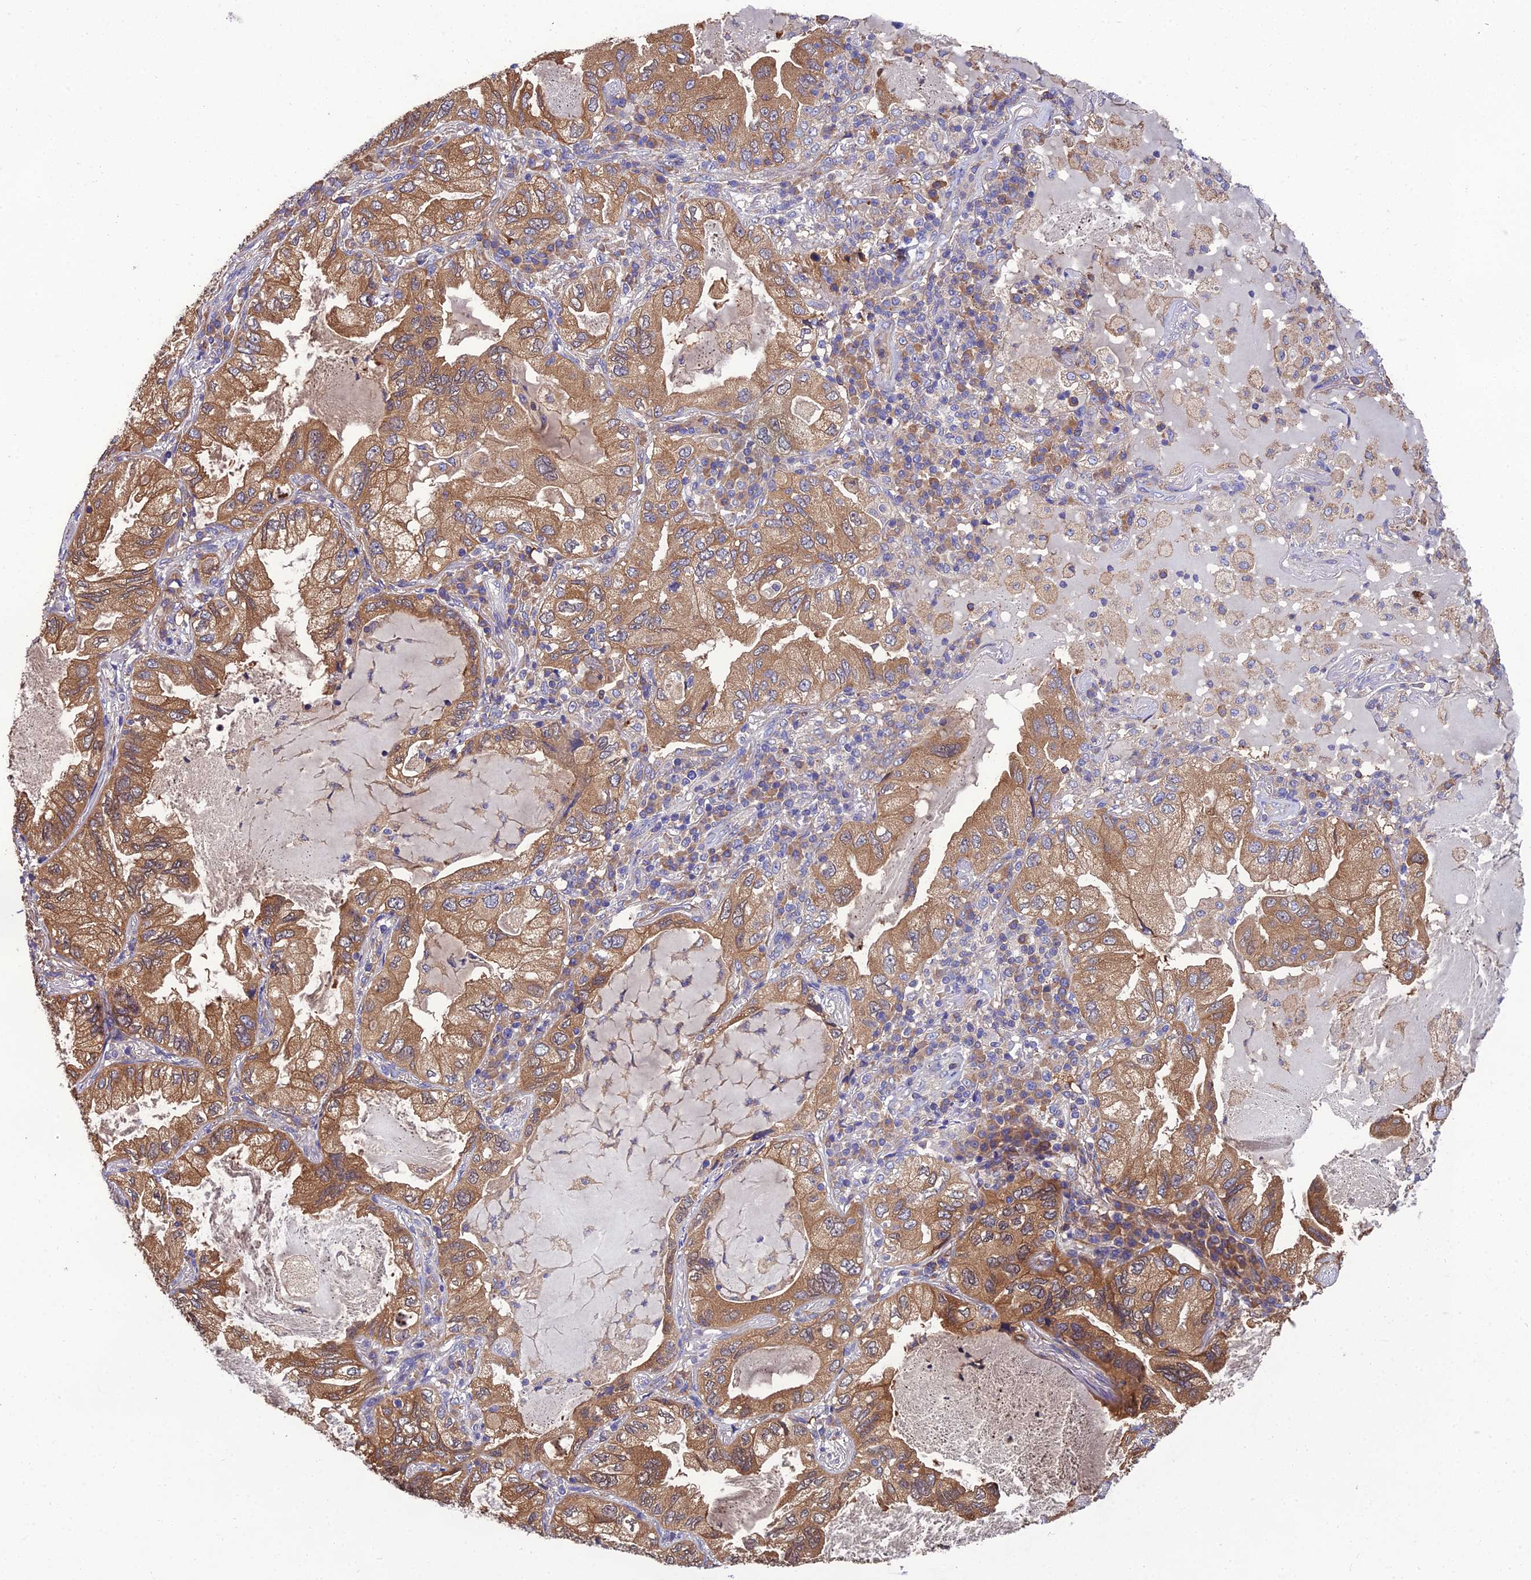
{"staining": {"intensity": "moderate", "quantity": ">75%", "location": "cytoplasmic/membranous"}, "tissue": "lung cancer", "cell_type": "Tumor cells", "image_type": "cancer", "snomed": [{"axis": "morphology", "description": "Adenocarcinoma, NOS"}, {"axis": "topography", "description": "Lung"}], "caption": "Human adenocarcinoma (lung) stained with a brown dye exhibits moderate cytoplasmic/membranous positive staining in approximately >75% of tumor cells.", "gene": "UMAD1", "patient": {"sex": "female", "age": 69}}